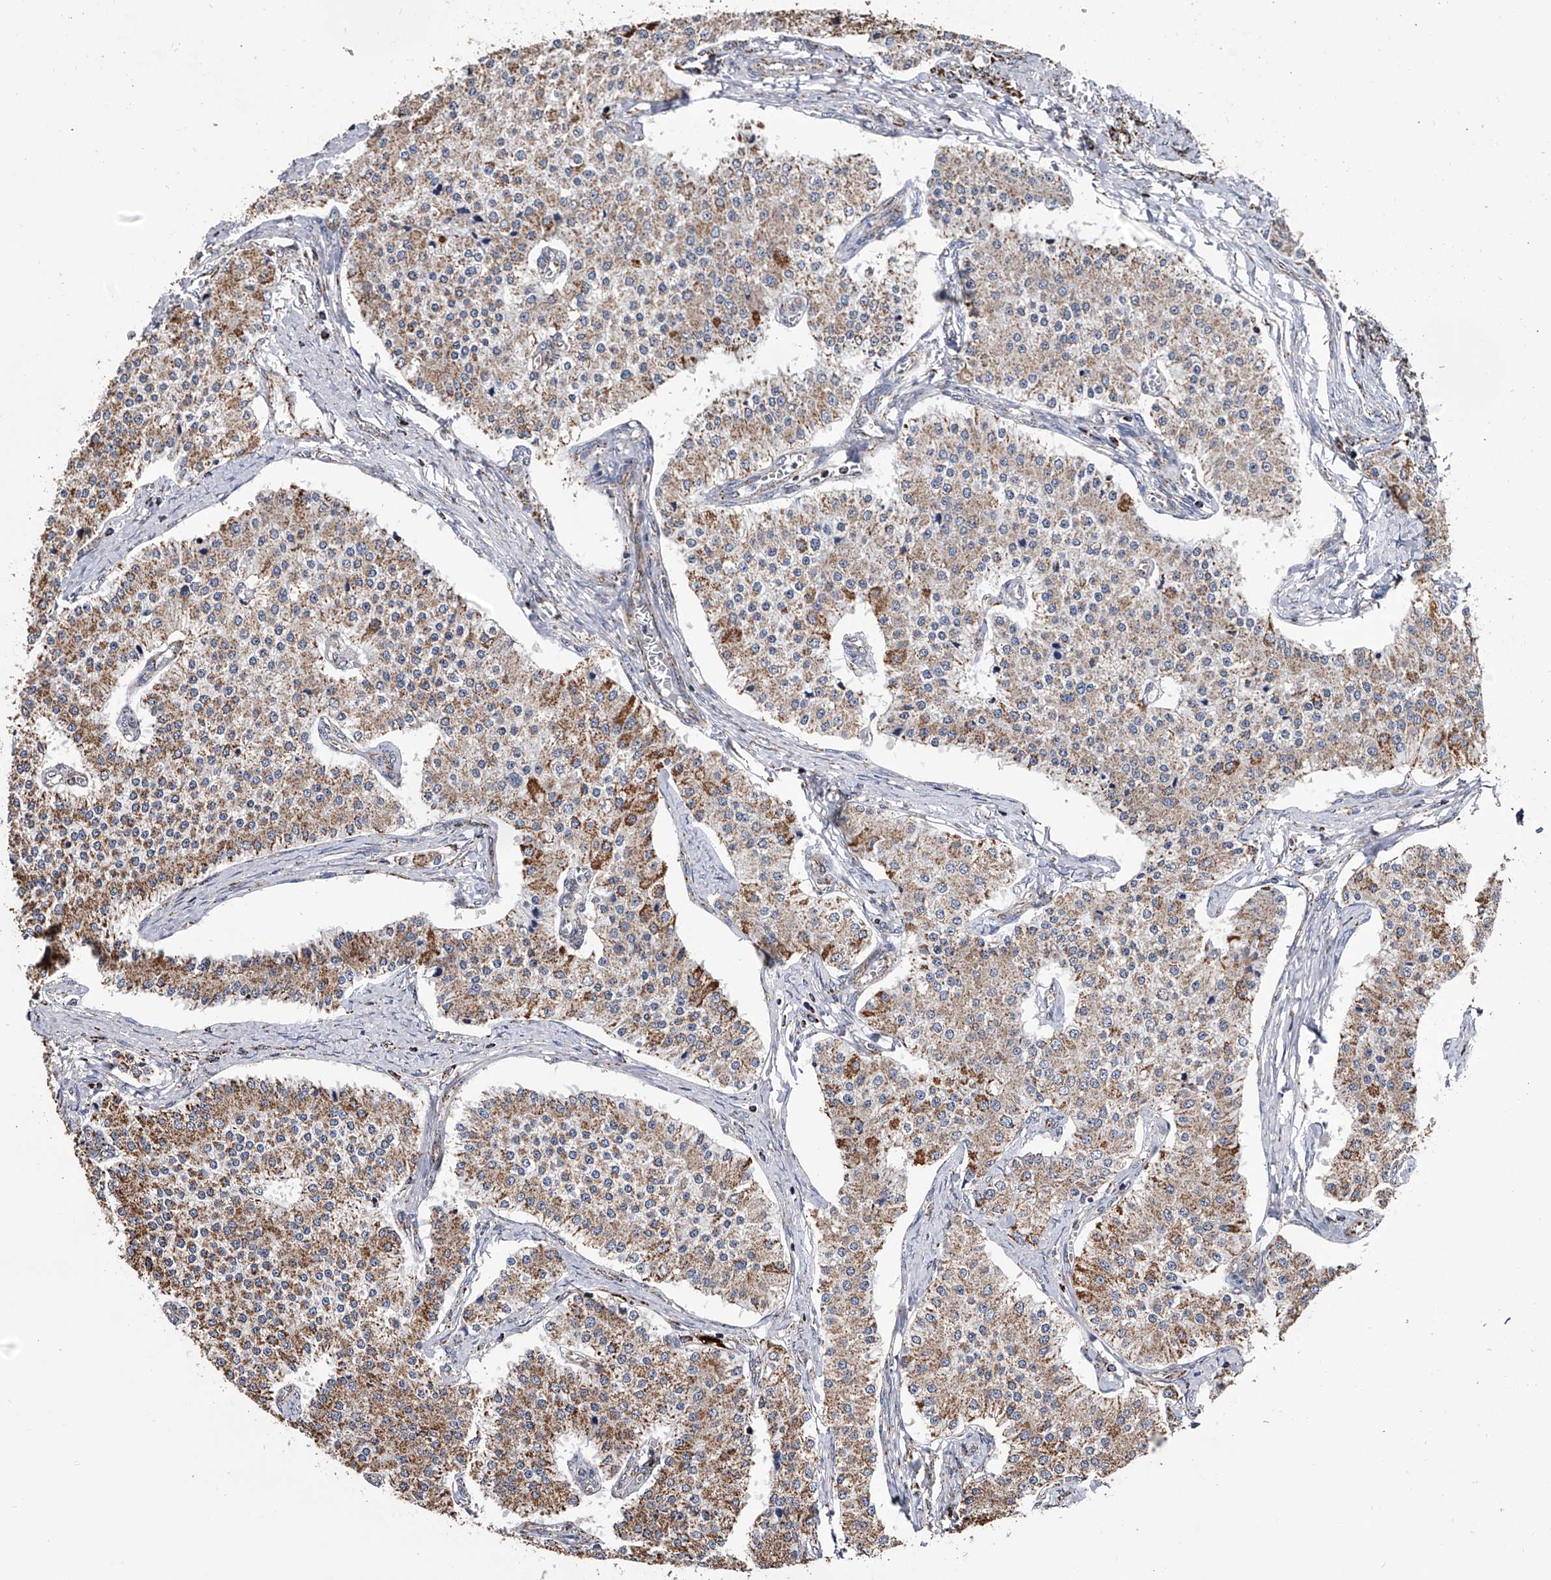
{"staining": {"intensity": "weak", "quantity": ">75%", "location": "cytoplasmic/membranous"}, "tissue": "carcinoid", "cell_type": "Tumor cells", "image_type": "cancer", "snomed": [{"axis": "morphology", "description": "Carcinoid, malignant, NOS"}, {"axis": "topography", "description": "Colon"}], "caption": "Carcinoid stained for a protein demonstrates weak cytoplasmic/membranous positivity in tumor cells.", "gene": "SMPDL3A", "patient": {"sex": "female", "age": 52}}